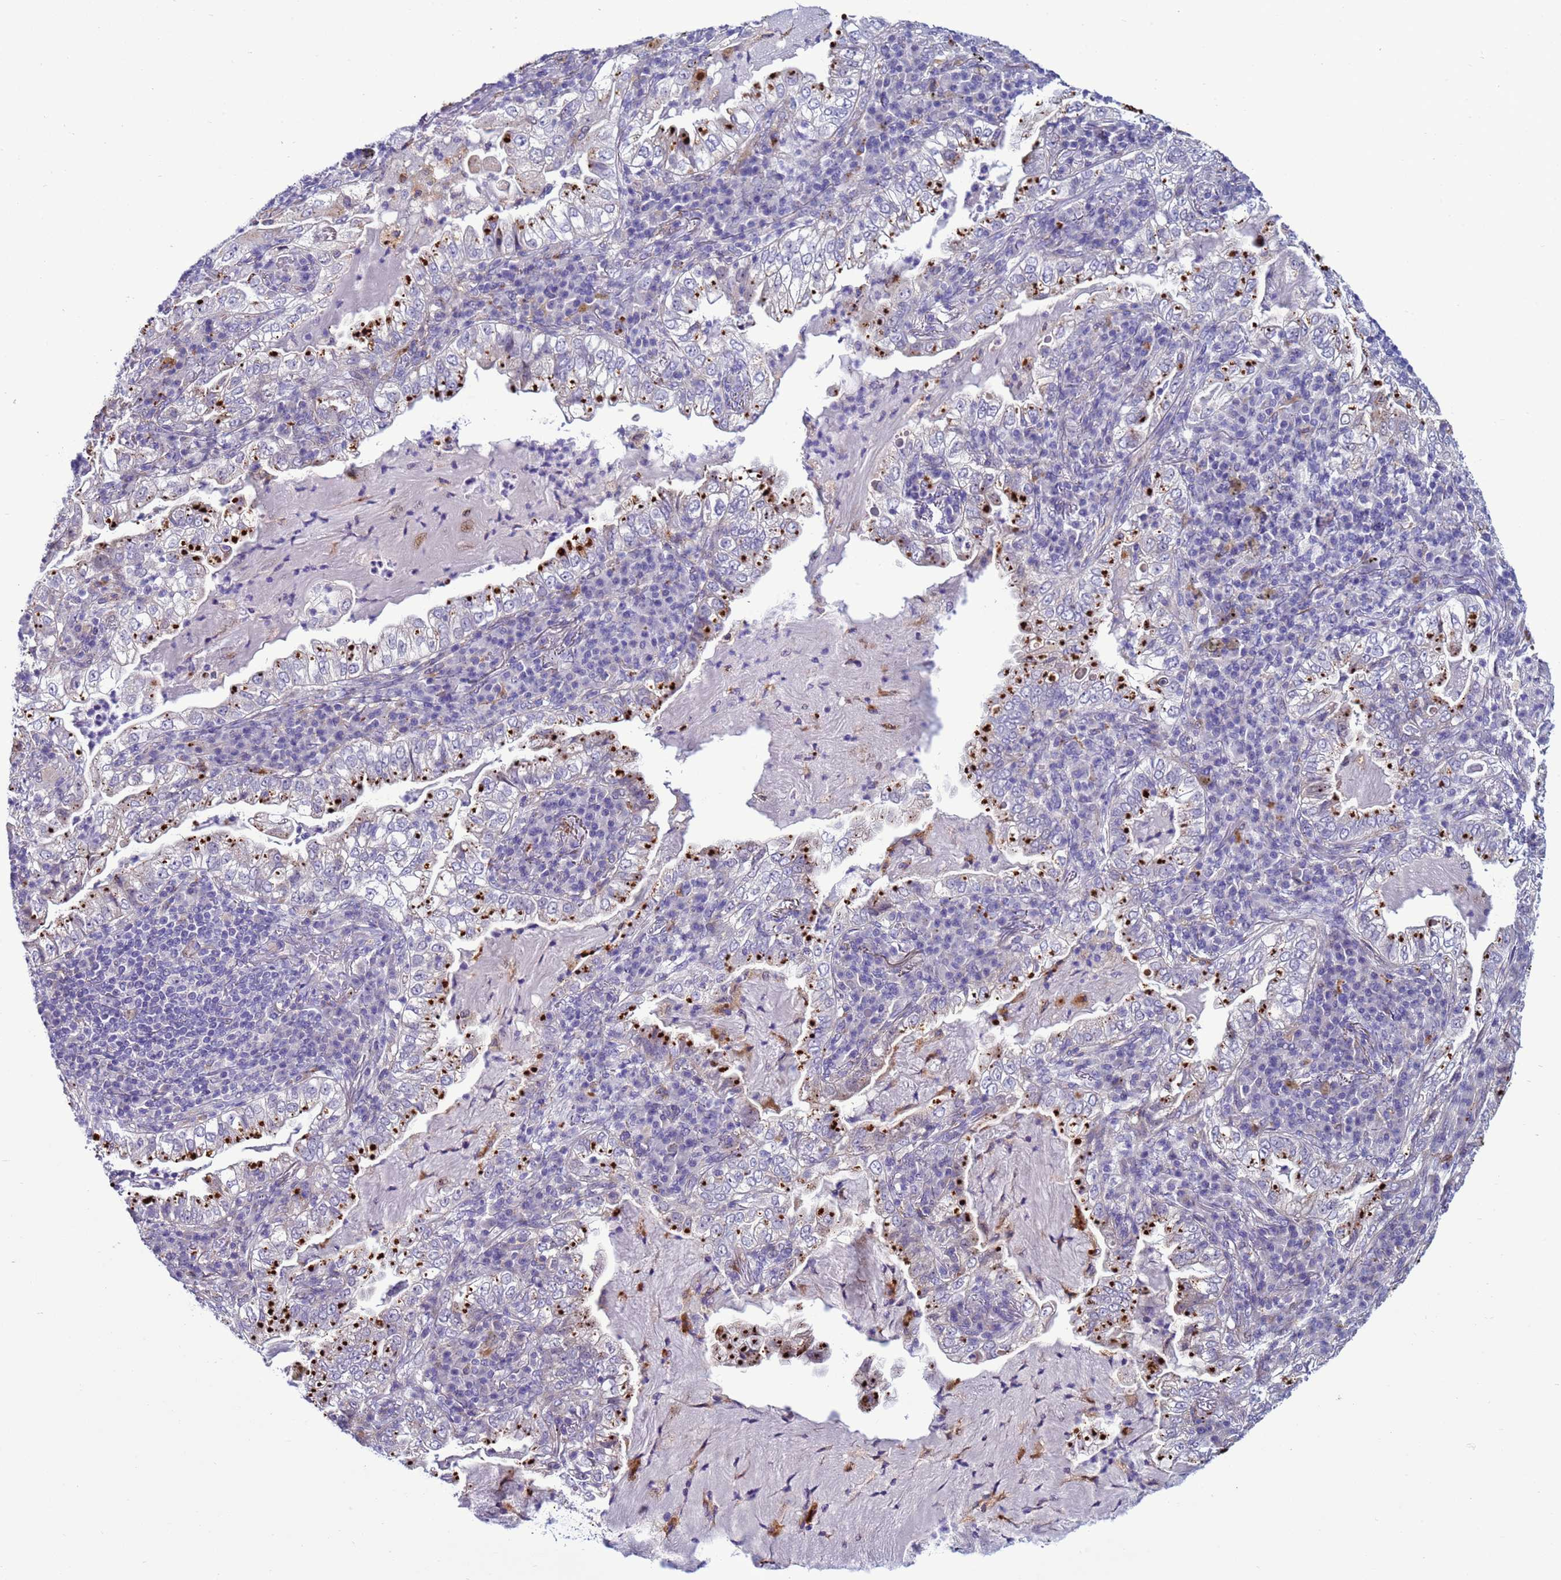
{"staining": {"intensity": "strong", "quantity": "<25%", "location": "cytoplasmic/membranous"}, "tissue": "lung cancer", "cell_type": "Tumor cells", "image_type": "cancer", "snomed": [{"axis": "morphology", "description": "Adenocarcinoma, NOS"}, {"axis": "topography", "description": "Lung"}], "caption": "Adenocarcinoma (lung) tissue exhibits strong cytoplasmic/membranous positivity in approximately <25% of tumor cells, visualized by immunohistochemistry. (brown staining indicates protein expression, while blue staining denotes nuclei).", "gene": "NAT2", "patient": {"sex": "female", "age": 73}}